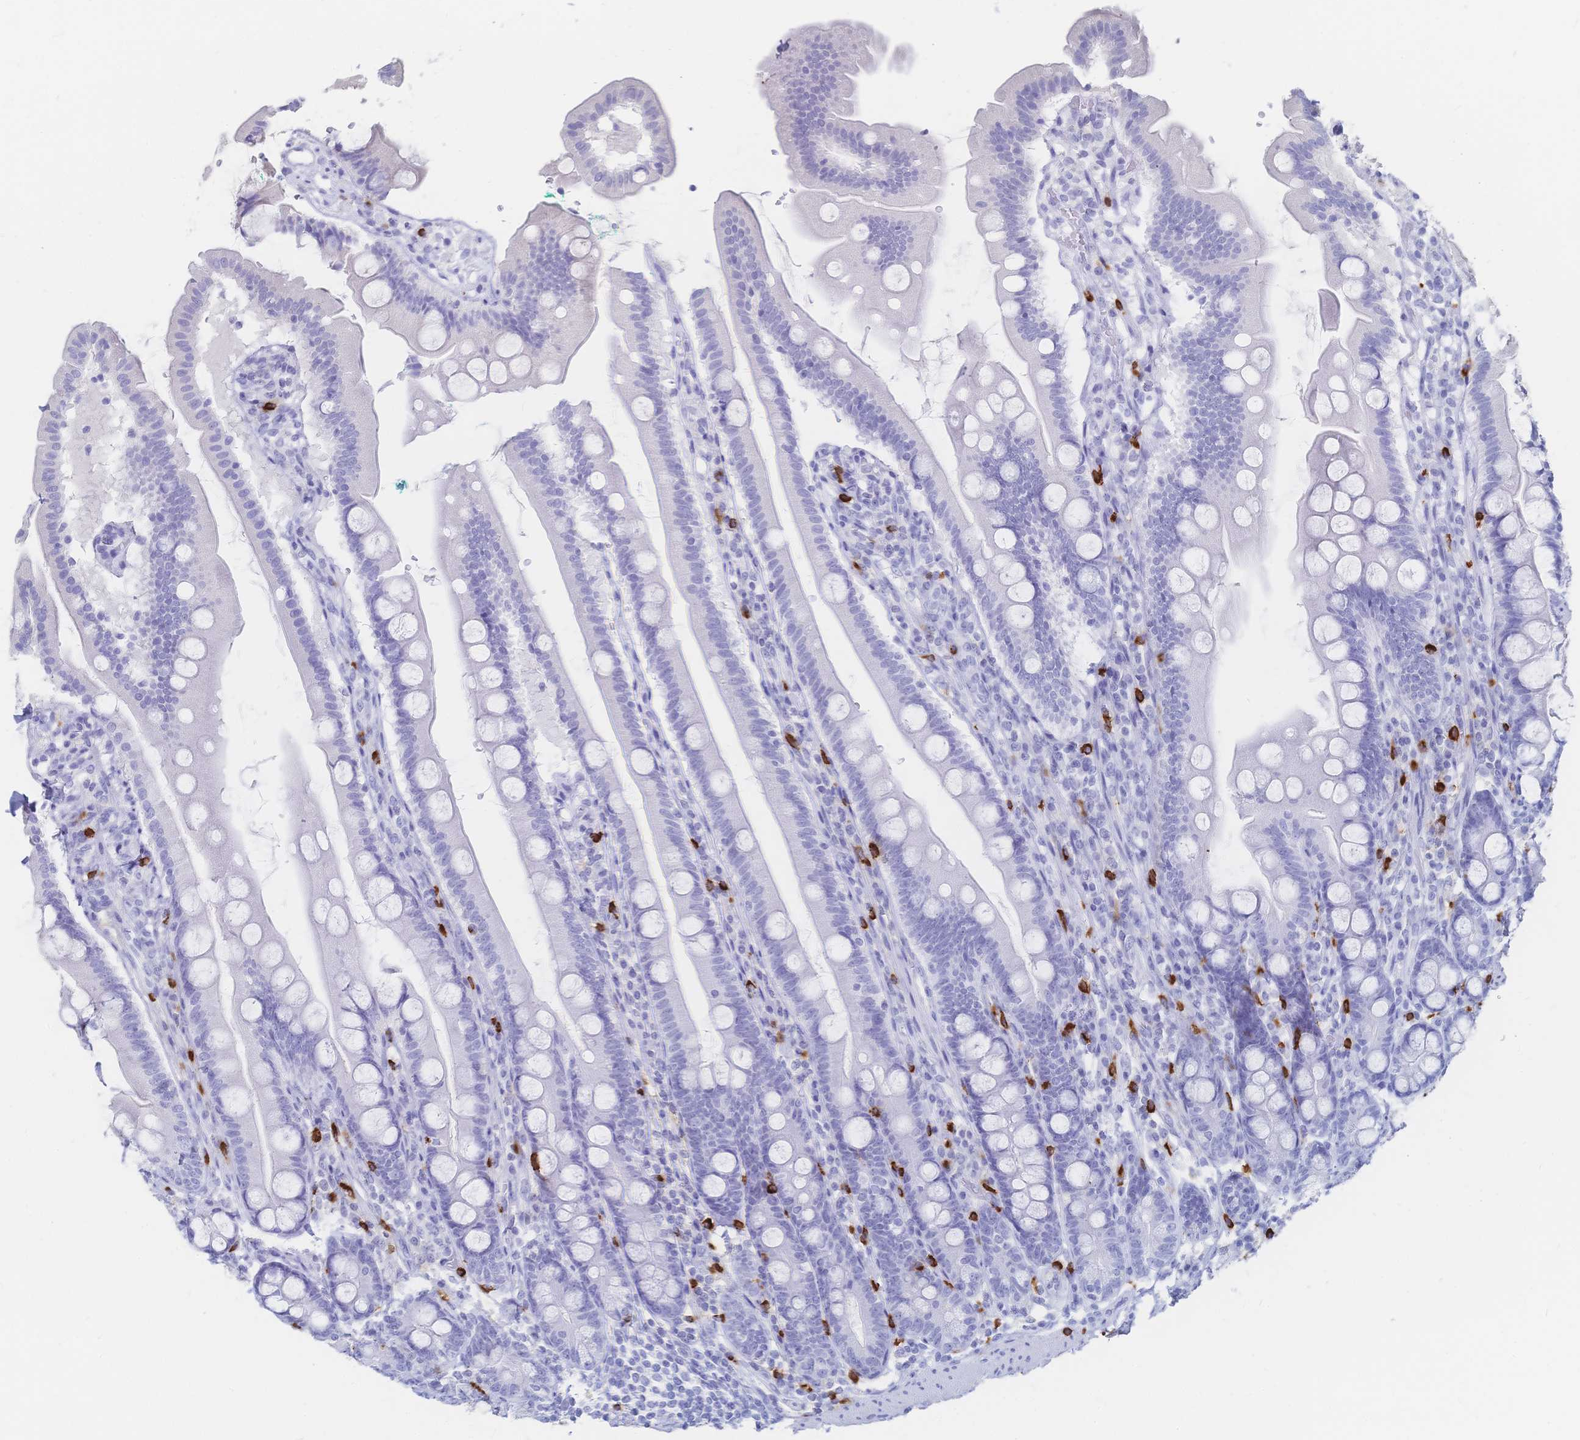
{"staining": {"intensity": "negative", "quantity": "none", "location": "none"}, "tissue": "duodenum", "cell_type": "Glandular cells", "image_type": "normal", "snomed": [{"axis": "morphology", "description": "Normal tissue, NOS"}, {"axis": "topography", "description": "Duodenum"}], "caption": "Immunohistochemical staining of benign human duodenum demonstrates no significant expression in glandular cells. (IHC, brightfield microscopy, high magnification).", "gene": "IL2RB", "patient": {"sex": "female", "age": 67}}